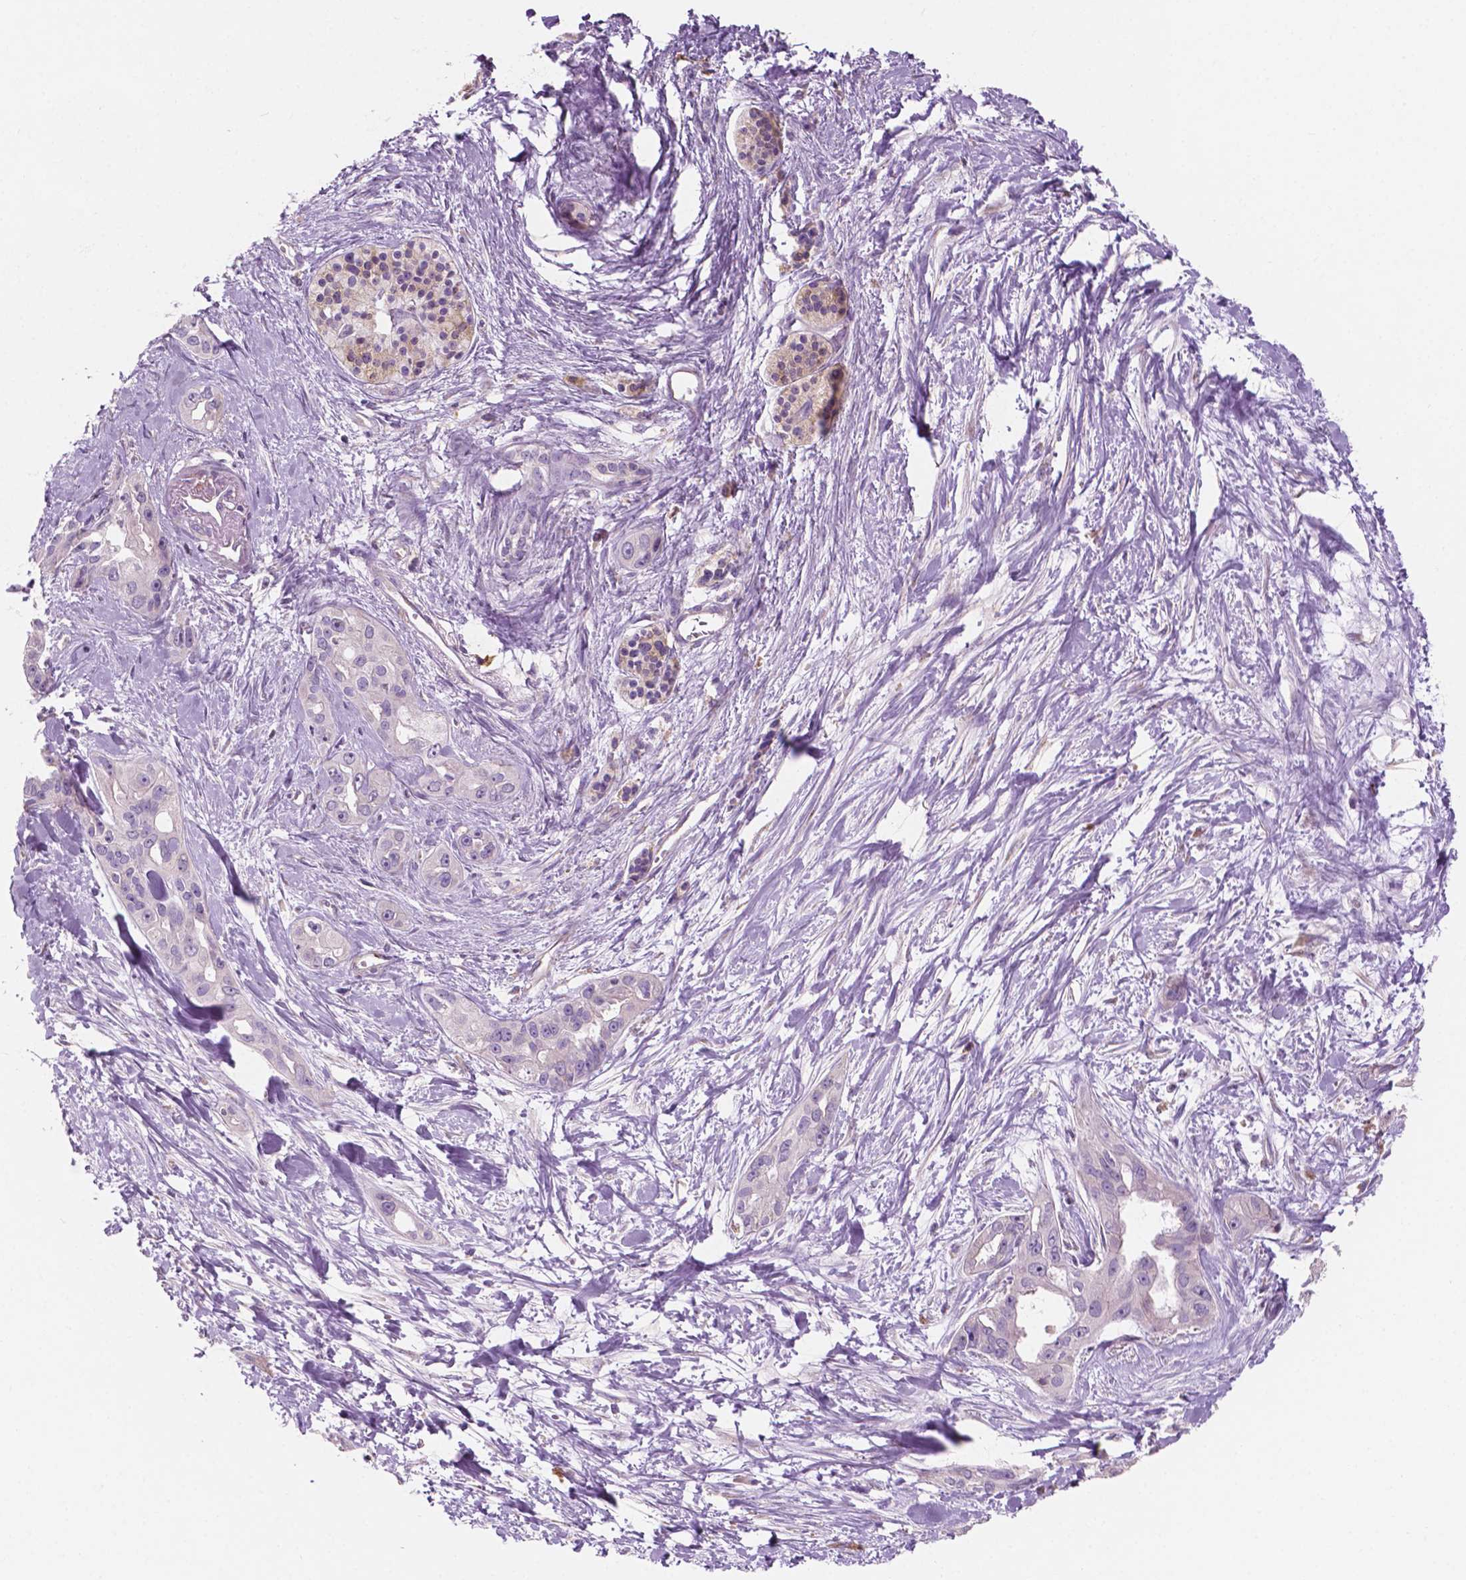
{"staining": {"intensity": "negative", "quantity": "none", "location": "none"}, "tissue": "pancreatic cancer", "cell_type": "Tumor cells", "image_type": "cancer", "snomed": [{"axis": "morphology", "description": "Adenocarcinoma, NOS"}, {"axis": "topography", "description": "Pancreas"}], "caption": "A high-resolution image shows immunohistochemistry (IHC) staining of pancreatic cancer (adenocarcinoma), which exhibits no significant staining in tumor cells. (DAB (3,3'-diaminobenzidine) IHC with hematoxylin counter stain).", "gene": "LRP1B", "patient": {"sex": "female", "age": 50}}